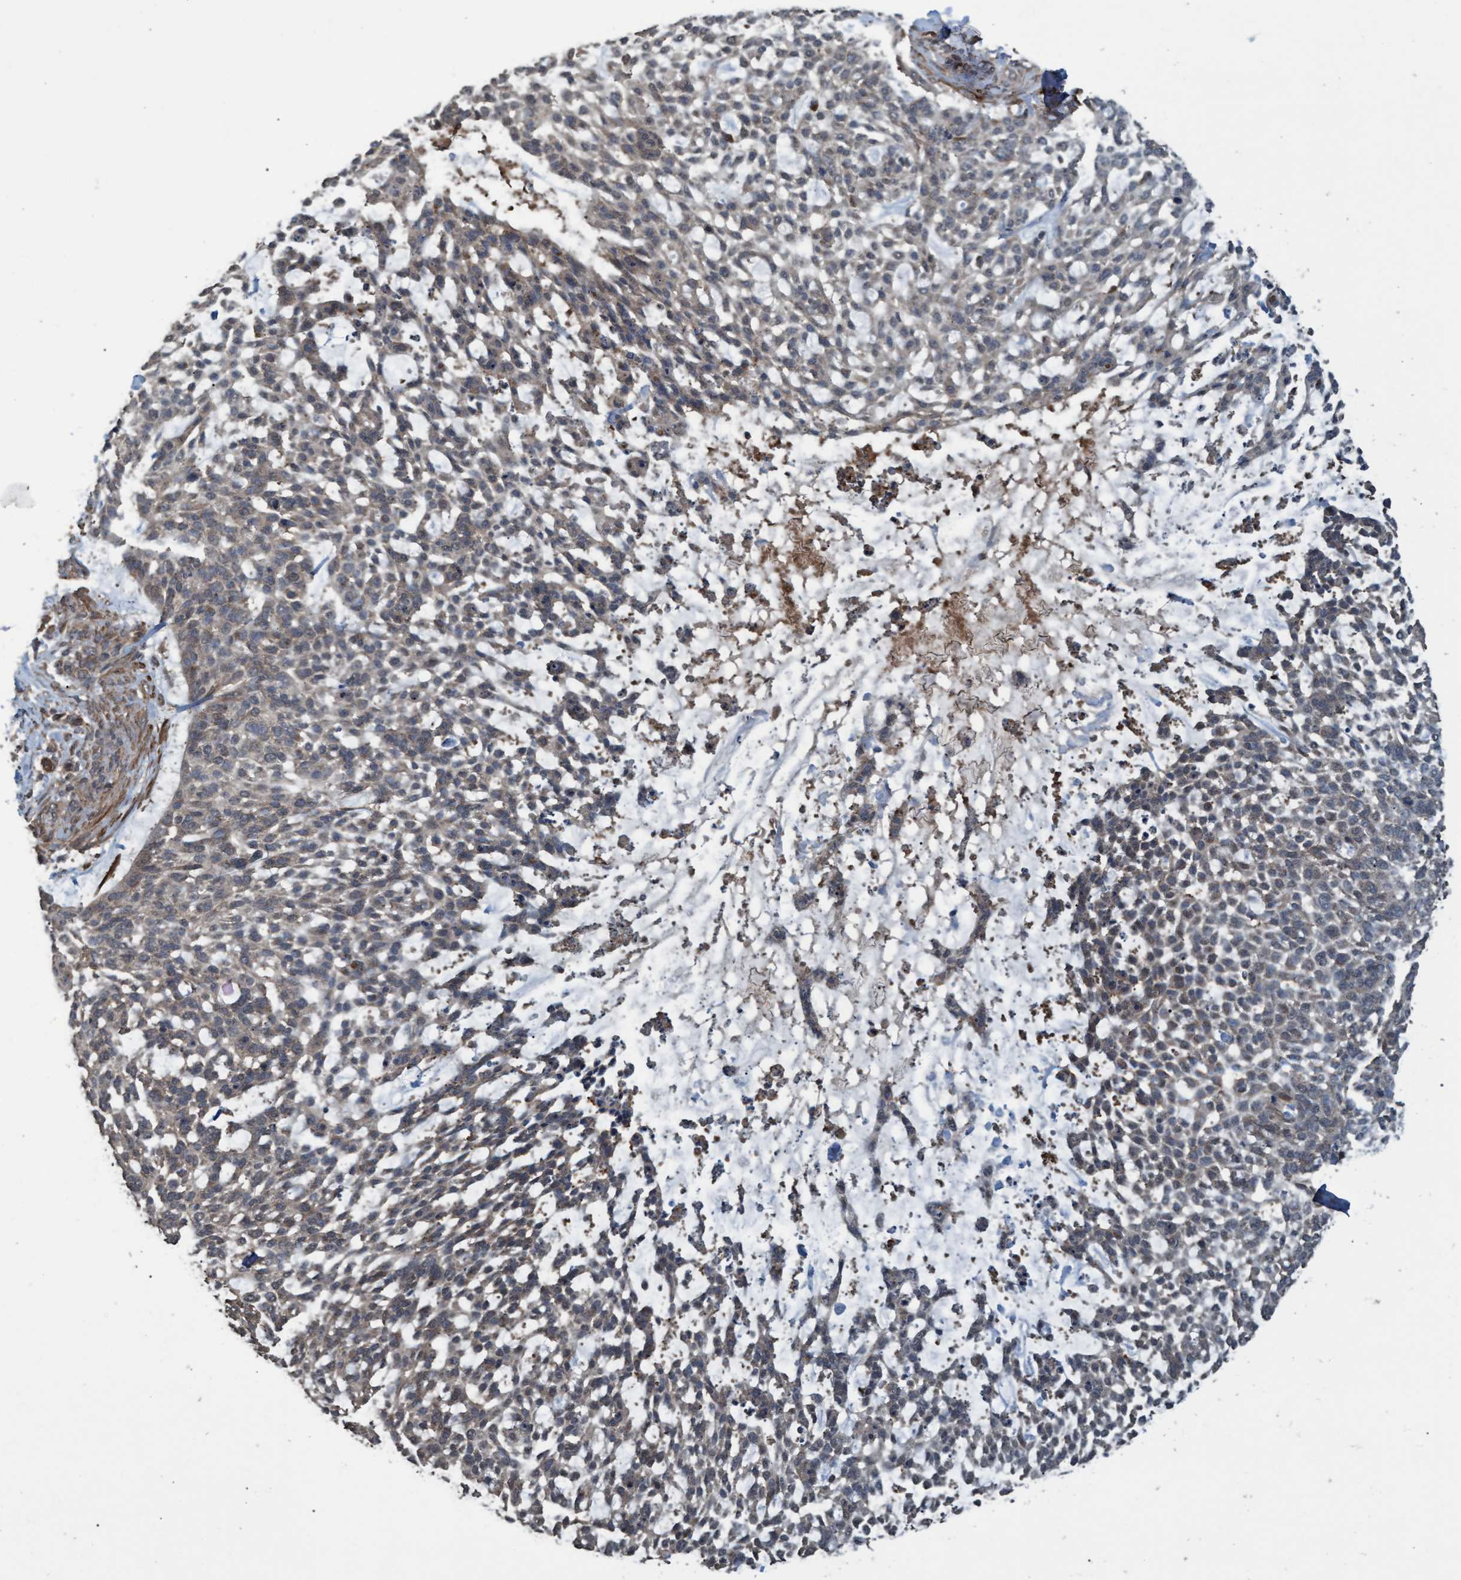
{"staining": {"intensity": "weak", "quantity": "25%-75%", "location": "cytoplasmic/membranous"}, "tissue": "skin cancer", "cell_type": "Tumor cells", "image_type": "cancer", "snomed": [{"axis": "morphology", "description": "Basal cell carcinoma"}, {"axis": "topography", "description": "Skin"}], "caption": "A micrograph showing weak cytoplasmic/membranous positivity in about 25%-75% of tumor cells in skin cancer, as visualized by brown immunohistochemical staining.", "gene": "GGT6", "patient": {"sex": "female", "age": 64}}